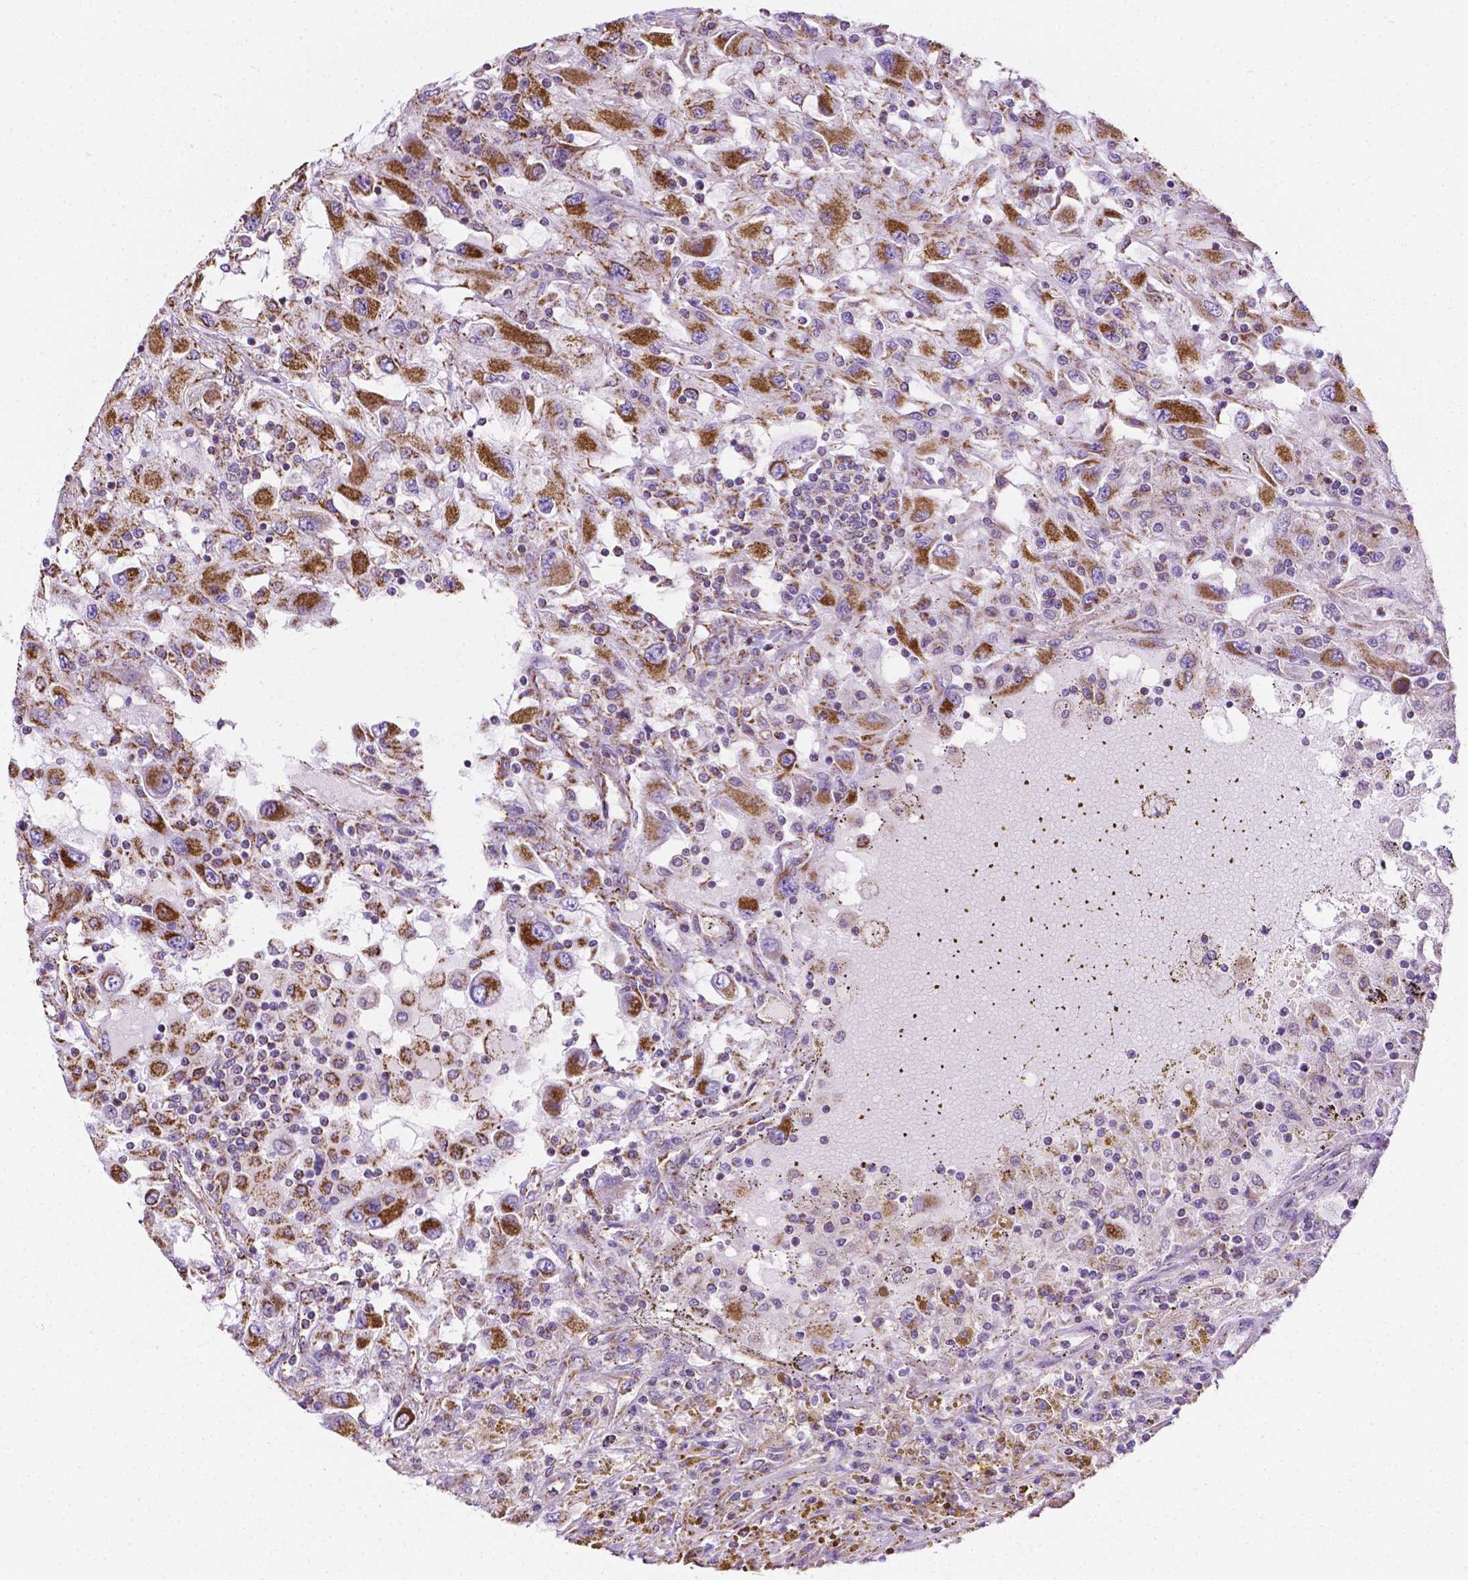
{"staining": {"intensity": "strong", "quantity": "25%-75%", "location": "cytoplasmic/membranous"}, "tissue": "renal cancer", "cell_type": "Tumor cells", "image_type": "cancer", "snomed": [{"axis": "morphology", "description": "Adenocarcinoma, NOS"}, {"axis": "topography", "description": "Kidney"}], "caption": "DAB immunohistochemical staining of human adenocarcinoma (renal) reveals strong cytoplasmic/membranous protein expression in approximately 25%-75% of tumor cells.", "gene": "RMDN3", "patient": {"sex": "female", "age": 67}}